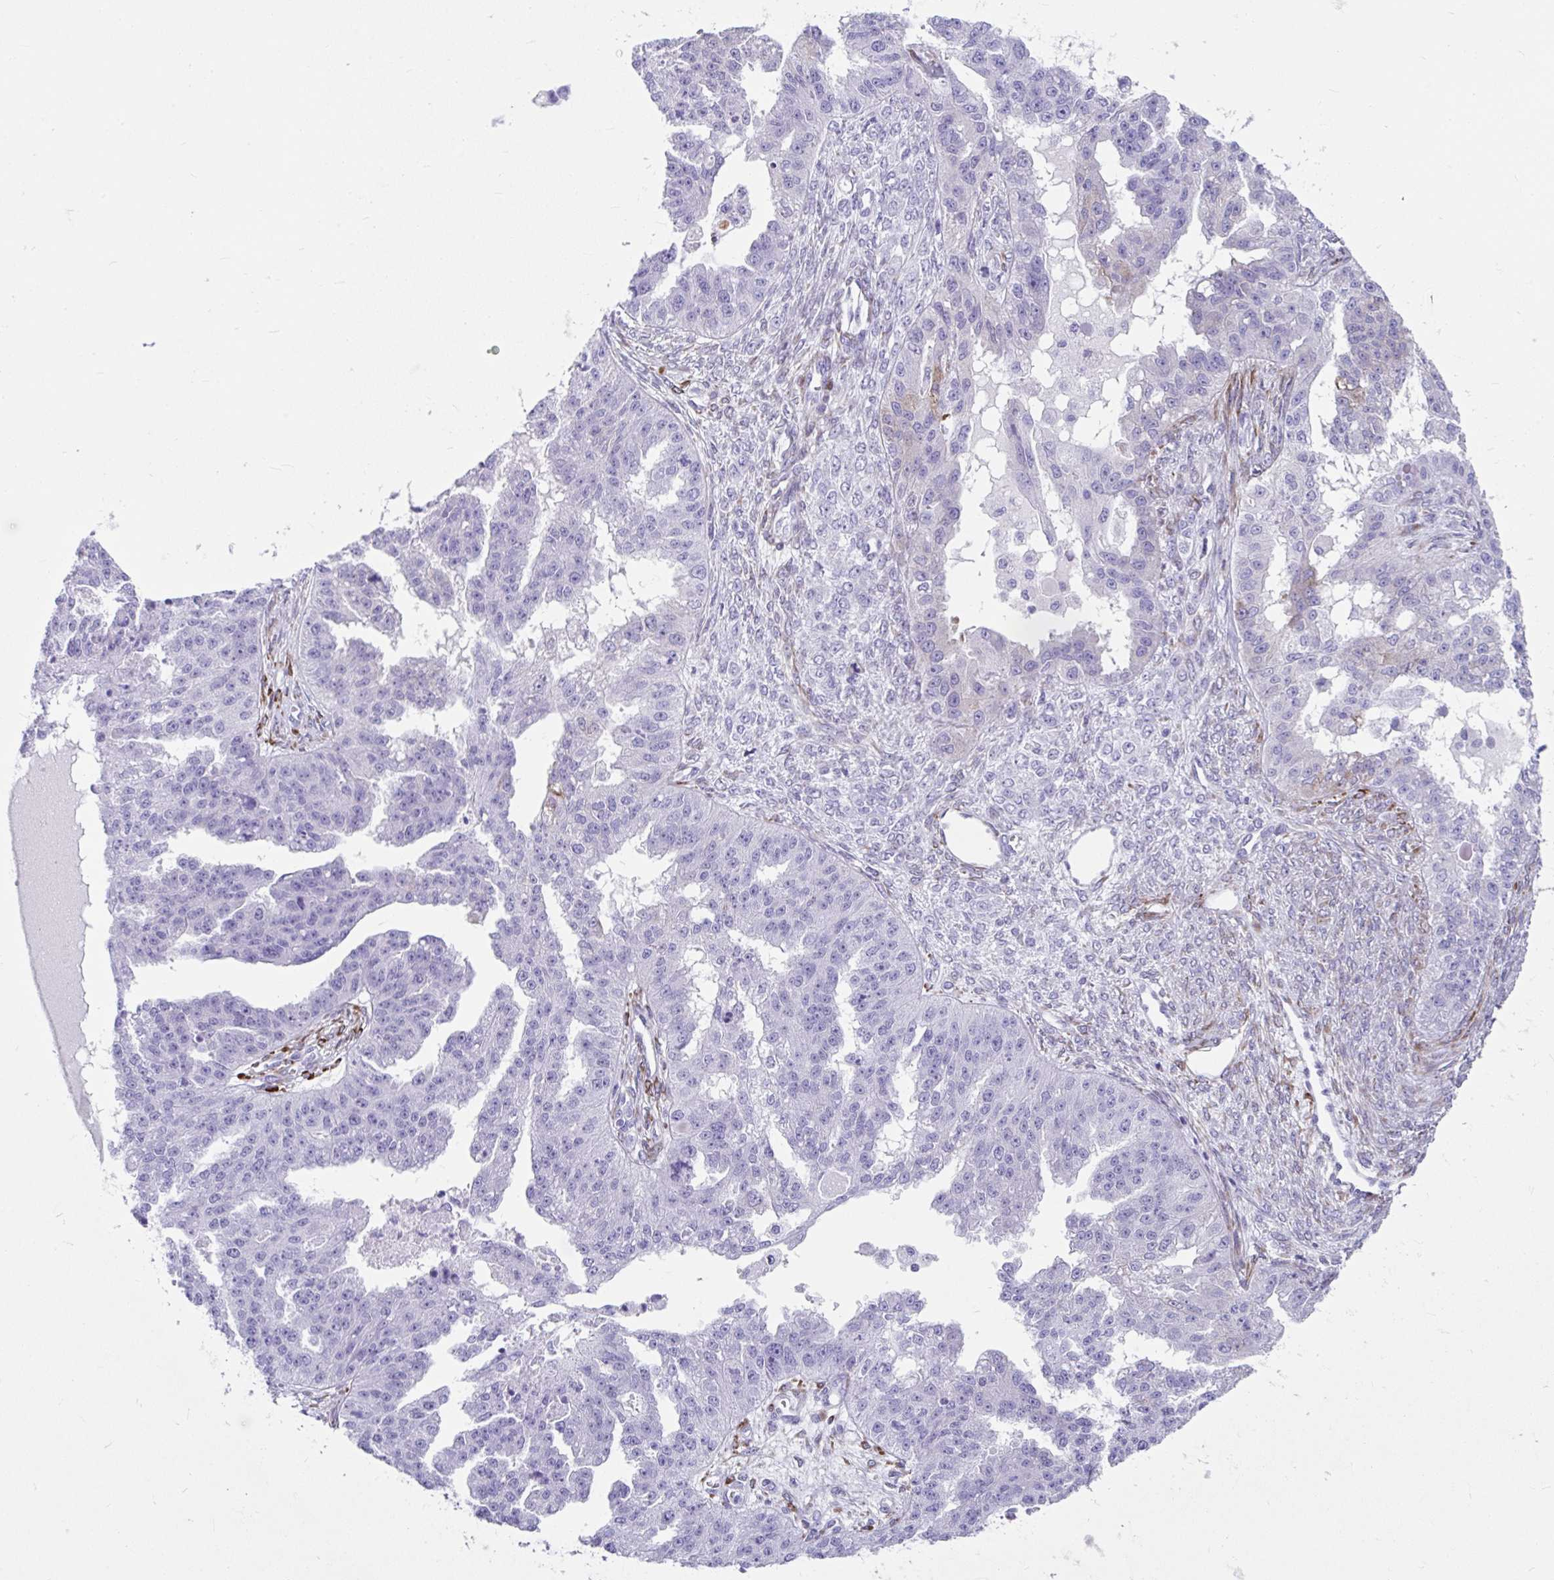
{"staining": {"intensity": "negative", "quantity": "none", "location": "none"}, "tissue": "ovarian cancer", "cell_type": "Tumor cells", "image_type": "cancer", "snomed": [{"axis": "morphology", "description": "Cystadenocarcinoma, serous, NOS"}, {"axis": "topography", "description": "Ovary"}], "caption": "An image of human ovarian cancer (serous cystadenocarcinoma) is negative for staining in tumor cells.", "gene": "GRXCR2", "patient": {"sex": "female", "age": 58}}